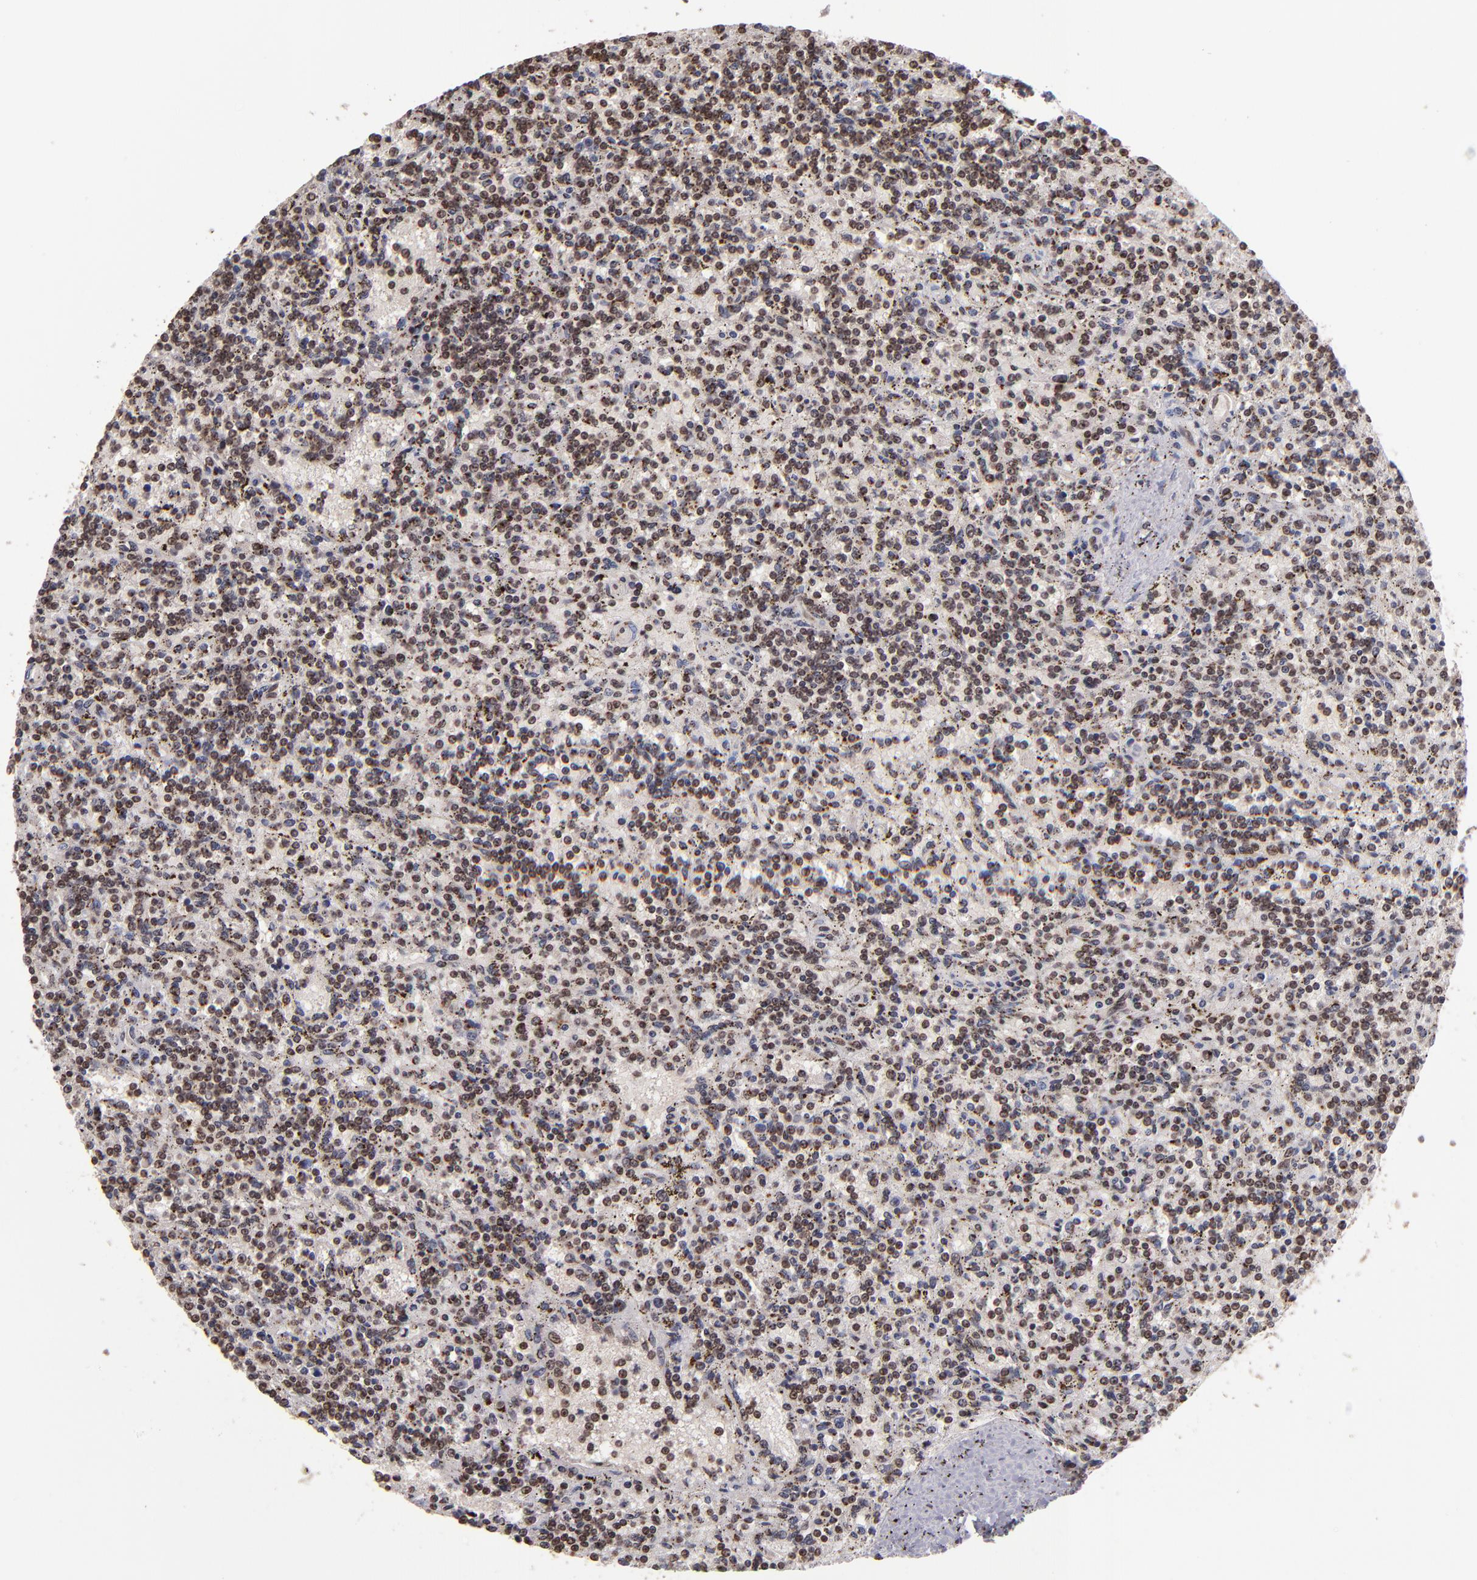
{"staining": {"intensity": "strong", "quantity": ">75%", "location": "nuclear"}, "tissue": "lymphoma", "cell_type": "Tumor cells", "image_type": "cancer", "snomed": [{"axis": "morphology", "description": "Malignant lymphoma, non-Hodgkin's type, Low grade"}, {"axis": "topography", "description": "Spleen"}], "caption": "This is an image of immunohistochemistry staining of low-grade malignant lymphoma, non-Hodgkin's type, which shows strong staining in the nuclear of tumor cells.", "gene": "CSDC2", "patient": {"sex": "male", "age": 73}}